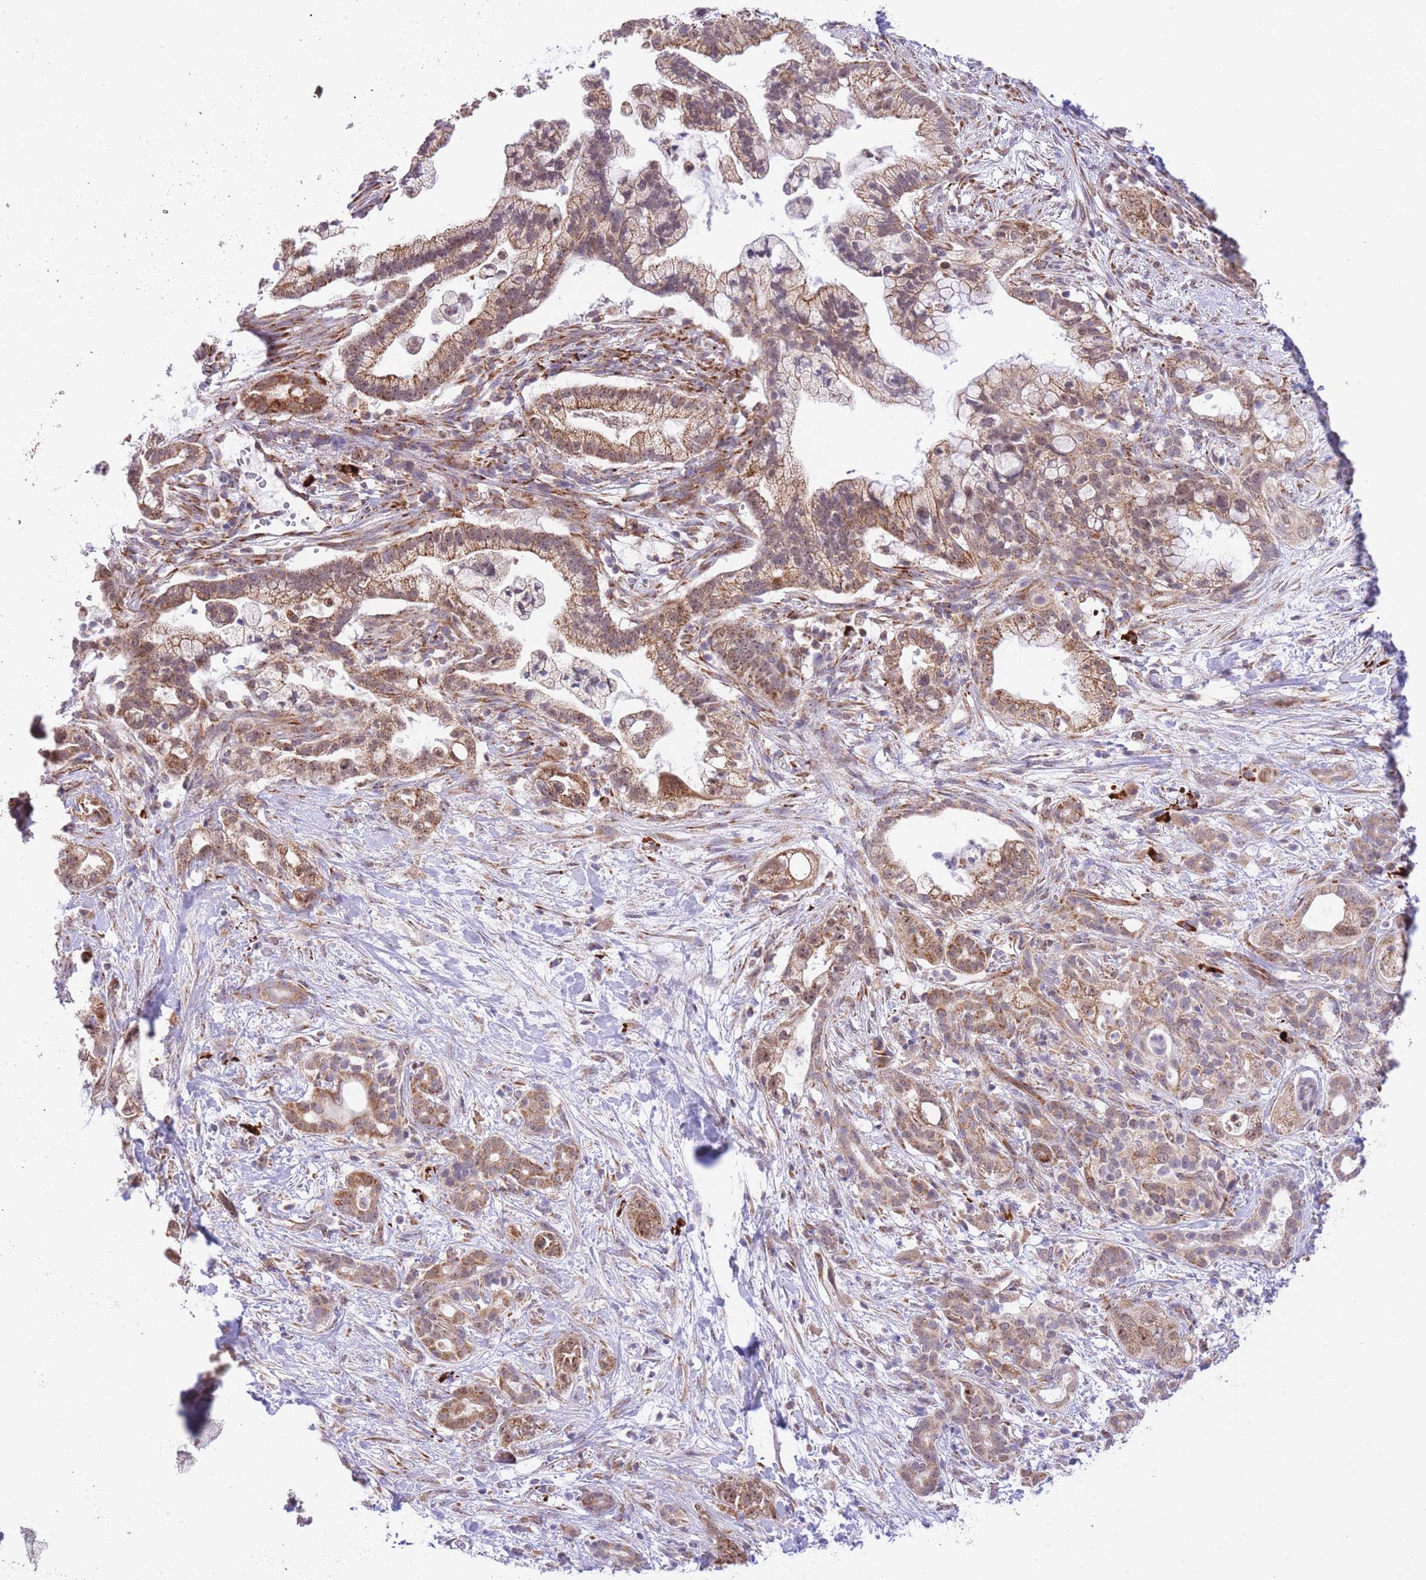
{"staining": {"intensity": "moderate", "quantity": ">75%", "location": "cytoplasmic/membranous"}, "tissue": "pancreatic cancer", "cell_type": "Tumor cells", "image_type": "cancer", "snomed": [{"axis": "morphology", "description": "Adenocarcinoma, NOS"}, {"axis": "topography", "description": "Pancreas"}], "caption": "Pancreatic cancer stained for a protein (brown) shows moderate cytoplasmic/membranous positive staining in about >75% of tumor cells.", "gene": "EXOSC8", "patient": {"sex": "male", "age": 44}}